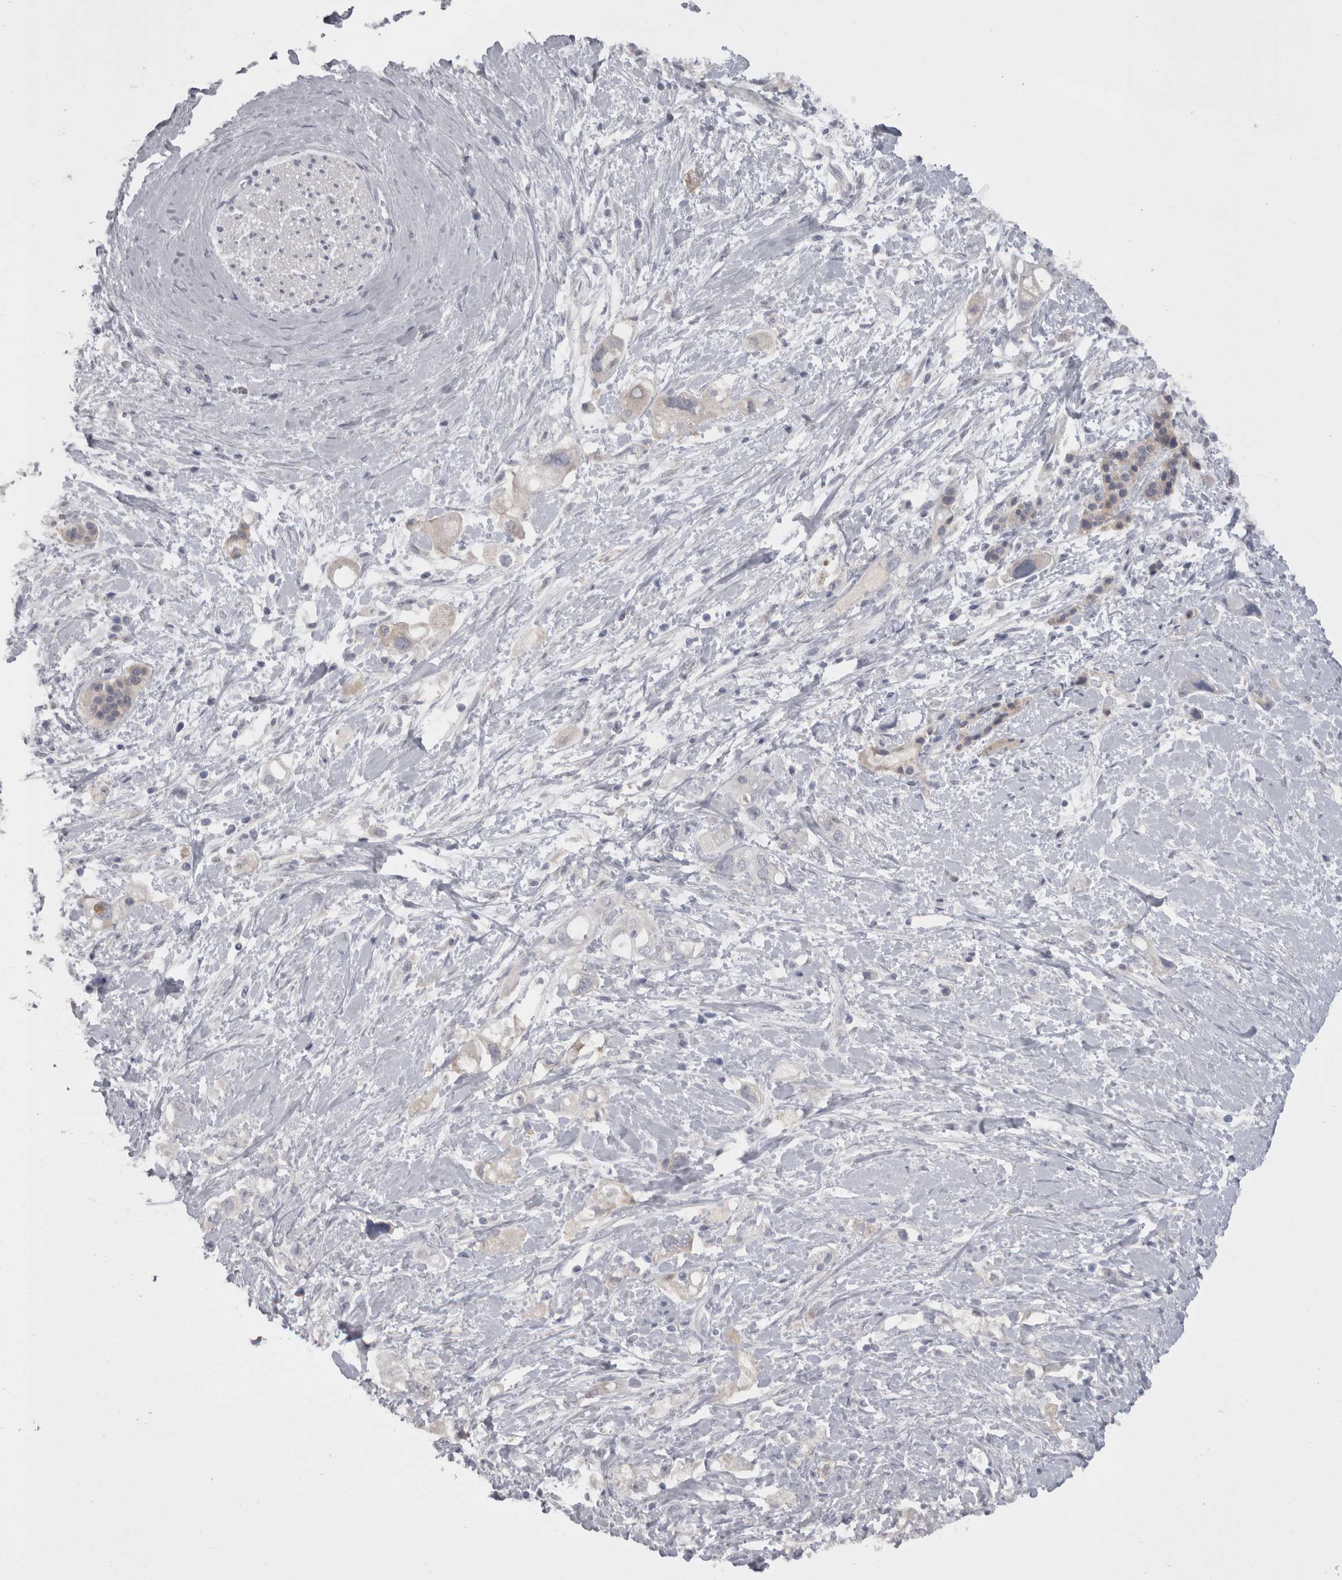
{"staining": {"intensity": "negative", "quantity": "none", "location": "none"}, "tissue": "pancreatic cancer", "cell_type": "Tumor cells", "image_type": "cancer", "snomed": [{"axis": "morphology", "description": "Adenocarcinoma, NOS"}, {"axis": "topography", "description": "Pancreas"}], "caption": "Tumor cells show no significant positivity in pancreatic adenocarcinoma.", "gene": "CAMK2D", "patient": {"sex": "female", "age": 56}}